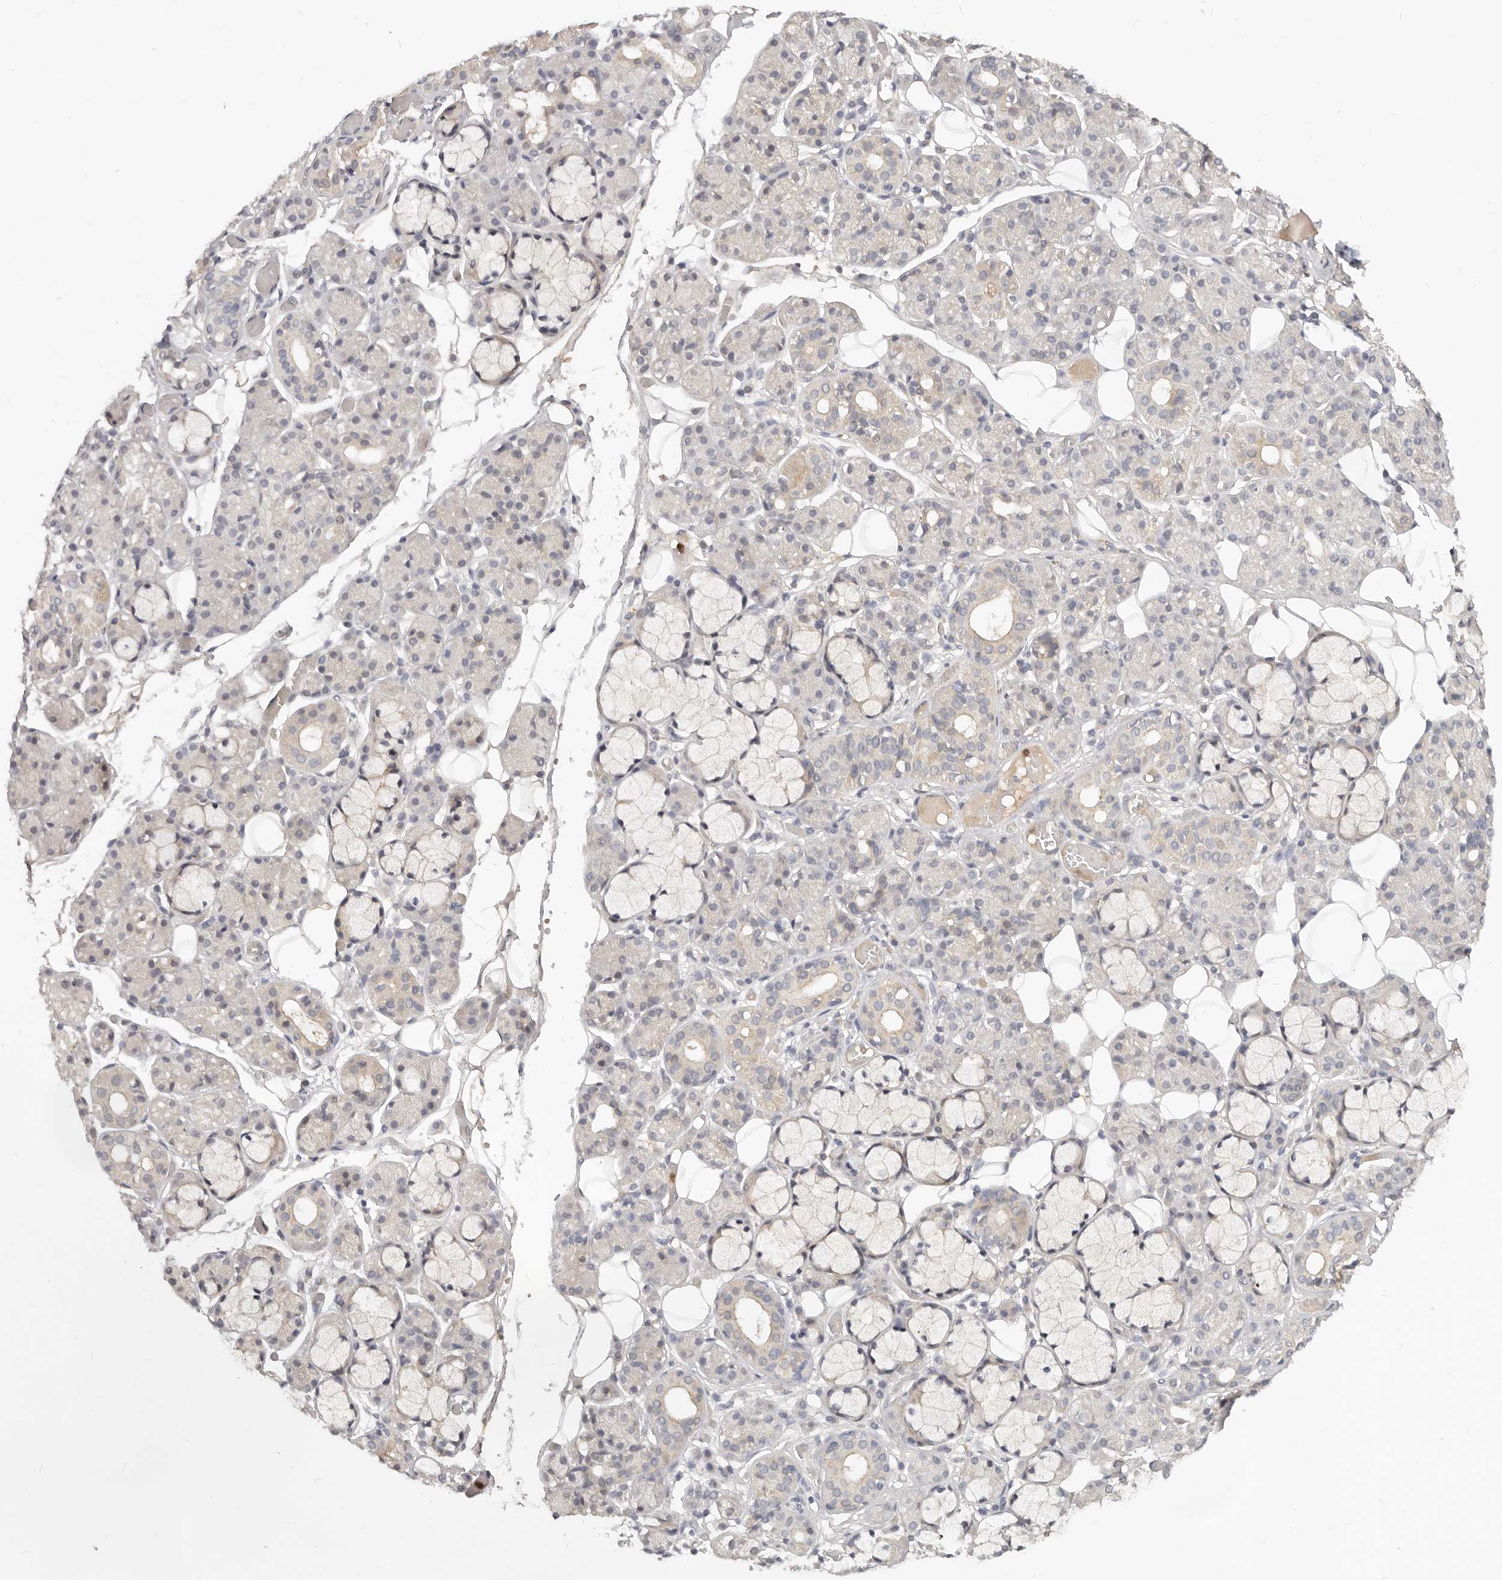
{"staining": {"intensity": "weak", "quantity": "<25%", "location": "cytoplasmic/membranous"}, "tissue": "salivary gland", "cell_type": "Glandular cells", "image_type": "normal", "snomed": [{"axis": "morphology", "description": "Normal tissue, NOS"}, {"axis": "topography", "description": "Salivary gland"}], "caption": "The immunohistochemistry (IHC) image has no significant positivity in glandular cells of salivary gland. (Brightfield microscopy of DAB immunohistochemistry (IHC) at high magnification).", "gene": "USP49", "patient": {"sex": "male", "age": 63}}